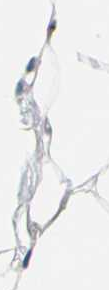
{"staining": {"intensity": "negative", "quantity": "none", "location": "none"}, "tissue": "adipose tissue", "cell_type": "Adipocytes", "image_type": "normal", "snomed": [{"axis": "morphology", "description": "Normal tissue, NOS"}, {"axis": "morphology", "description": "Duct carcinoma"}, {"axis": "topography", "description": "Breast"}, {"axis": "topography", "description": "Adipose tissue"}], "caption": "There is no significant staining in adipocytes of adipose tissue. (Brightfield microscopy of DAB (3,3'-diaminobenzidine) immunohistochemistry at high magnification).", "gene": "MGST2", "patient": {"sex": "female", "age": 37}}